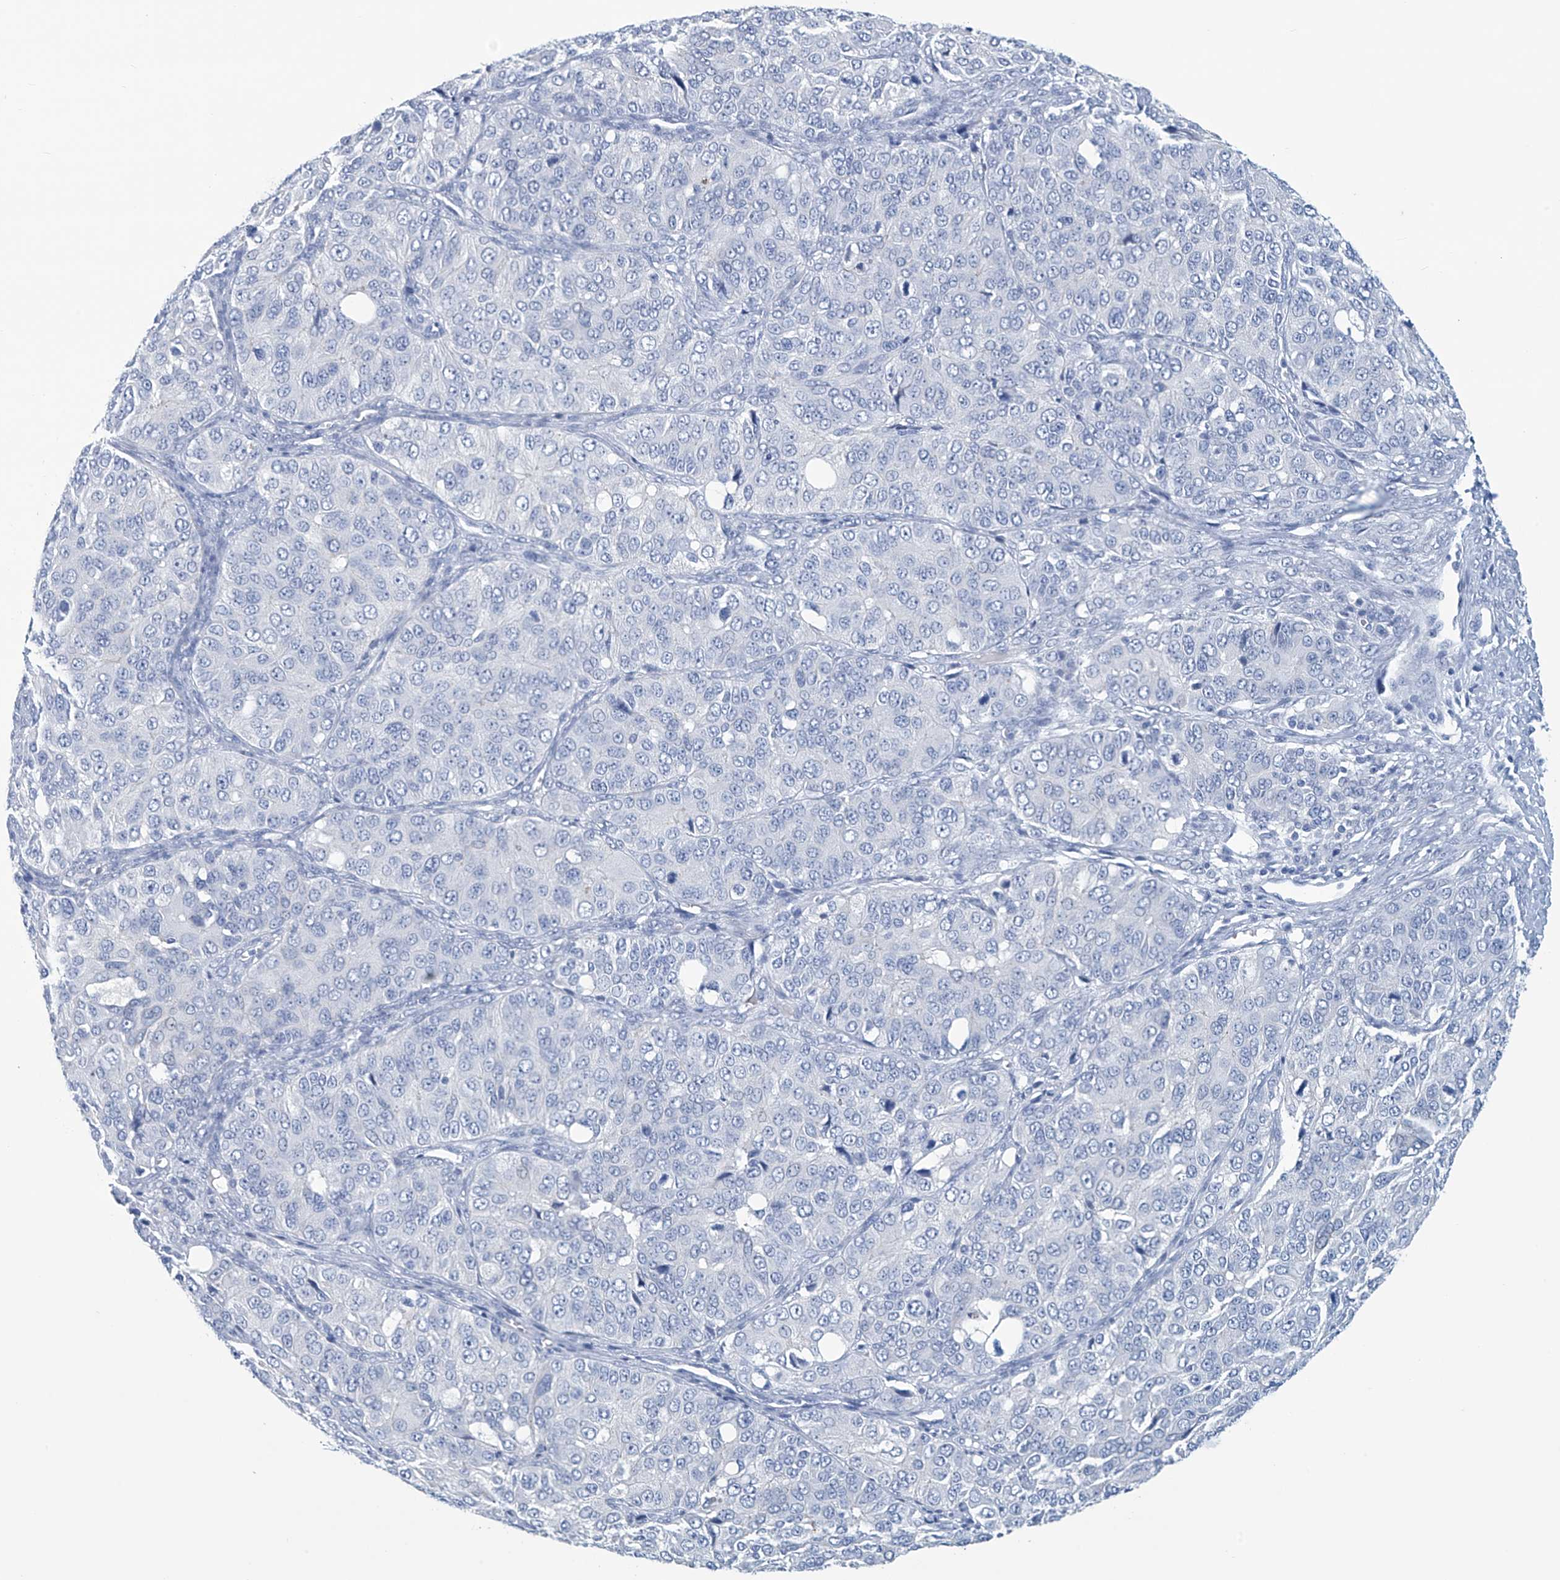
{"staining": {"intensity": "negative", "quantity": "none", "location": "none"}, "tissue": "ovarian cancer", "cell_type": "Tumor cells", "image_type": "cancer", "snomed": [{"axis": "morphology", "description": "Carcinoma, endometroid"}, {"axis": "topography", "description": "Ovary"}], "caption": "Human ovarian cancer stained for a protein using immunohistochemistry (IHC) exhibits no expression in tumor cells.", "gene": "DSP", "patient": {"sex": "female", "age": 51}}